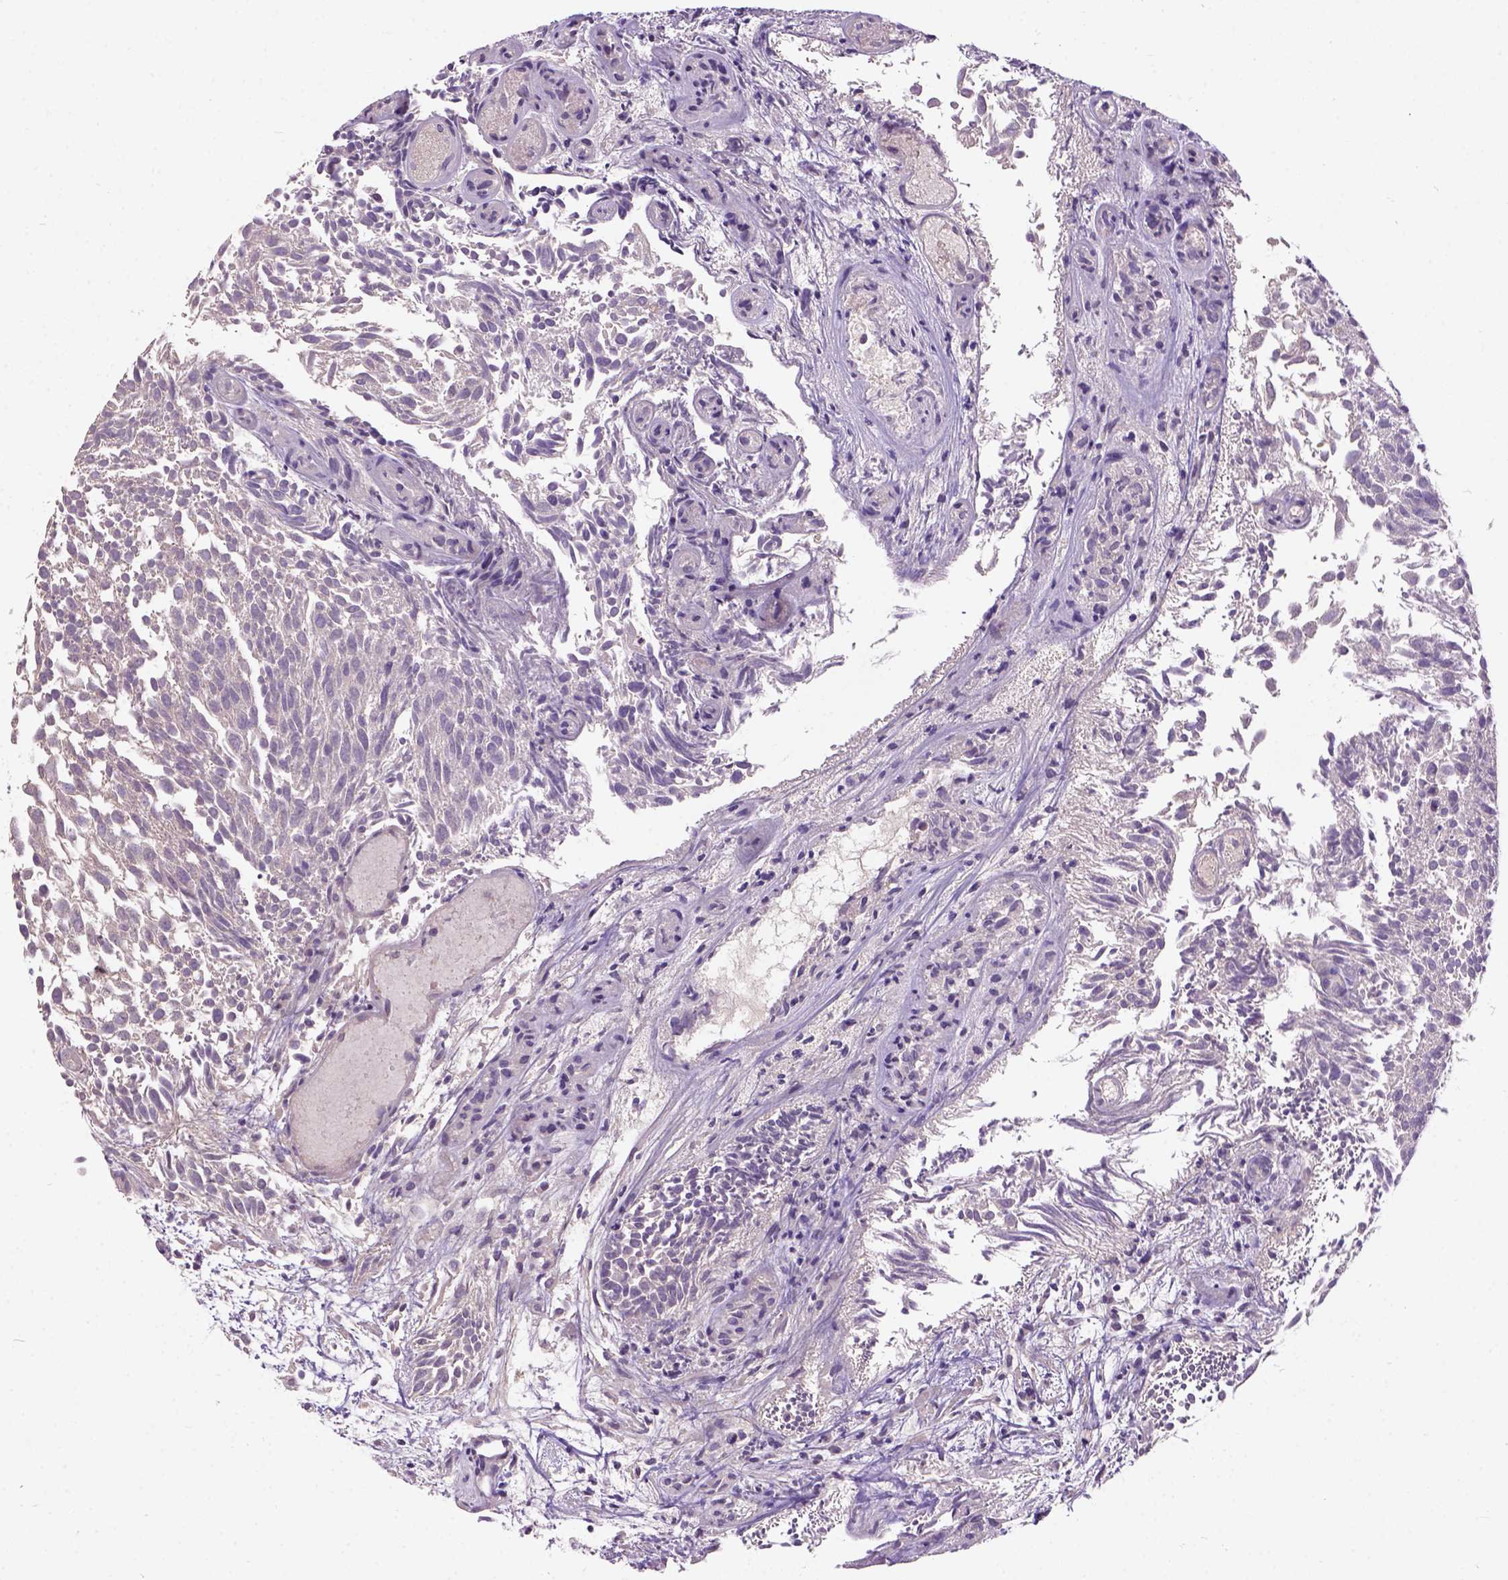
{"staining": {"intensity": "negative", "quantity": "none", "location": "none"}, "tissue": "urothelial cancer", "cell_type": "Tumor cells", "image_type": "cancer", "snomed": [{"axis": "morphology", "description": "Urothelial carcinoma, Low grade"}, {"axis": "topography", "description": "Urinary bladder"}], "caption": "Urothelial carcinoma (low-grade) was stained to show a protein in brown. There is no significant positivity in tumor cells. (Immunohistochemistry, brightfield microscopy, high magnification).", "gene": "KBTBD8", "patient": {"sex": "male", "age": 70}}